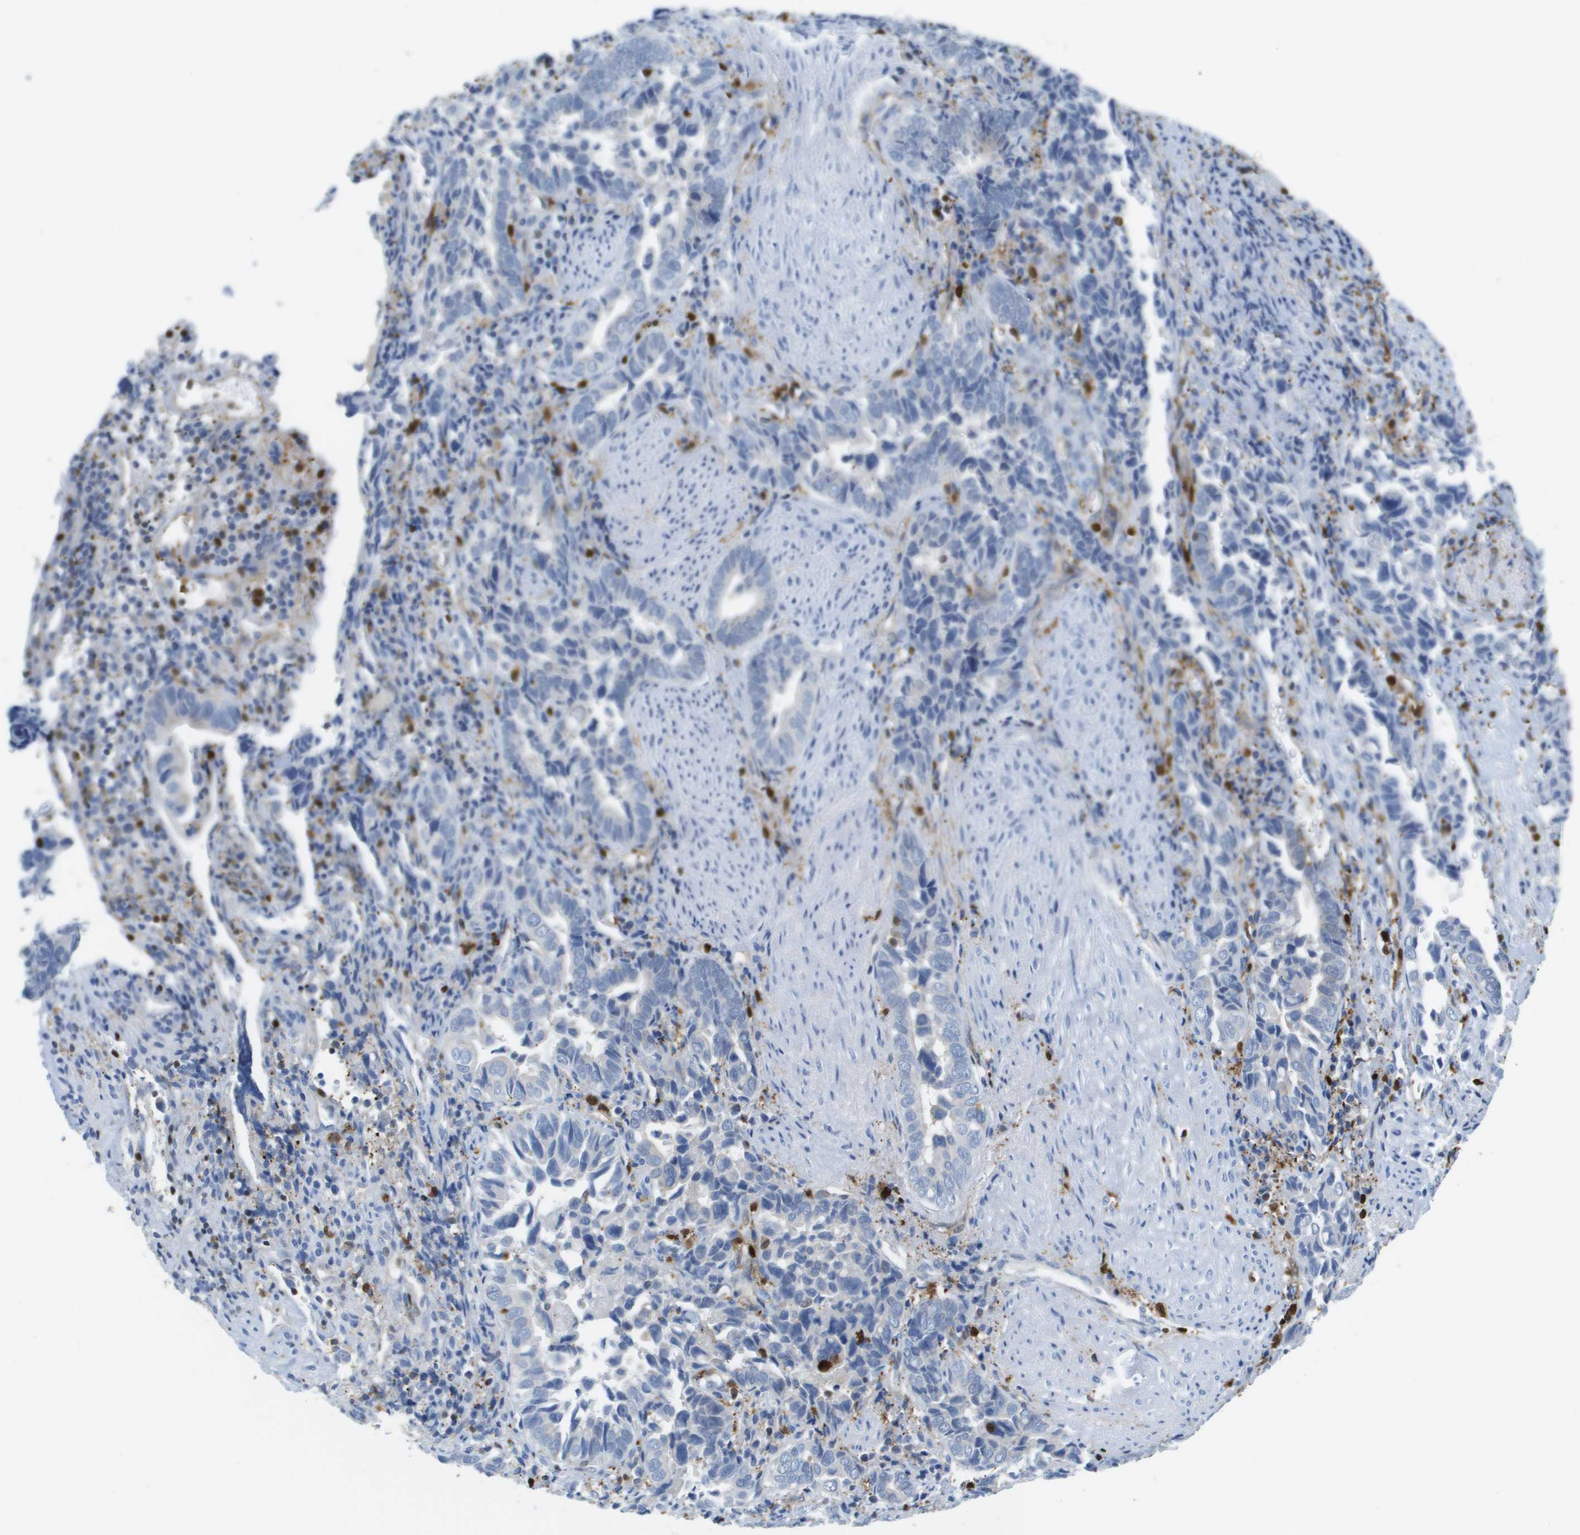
{"staining": {"intensity": "negative", "quantity": "none", "location": "none"}, "tissue": "liver cancer", "cell_type": "Tumor cells", "image_type": "cancer", "snomed": [{"axis": "morphology", "description": "Cholangiocarcinoma"}, {"axis": "topography", "description": "Liver"}], "caption": "This is an IHC photomicrograph of human liver cancer (cholangiocarcinoma). There is no staining in tumor cells.", "gene": "DOCK5", "patient": {"sex": "female", "age": 79}}